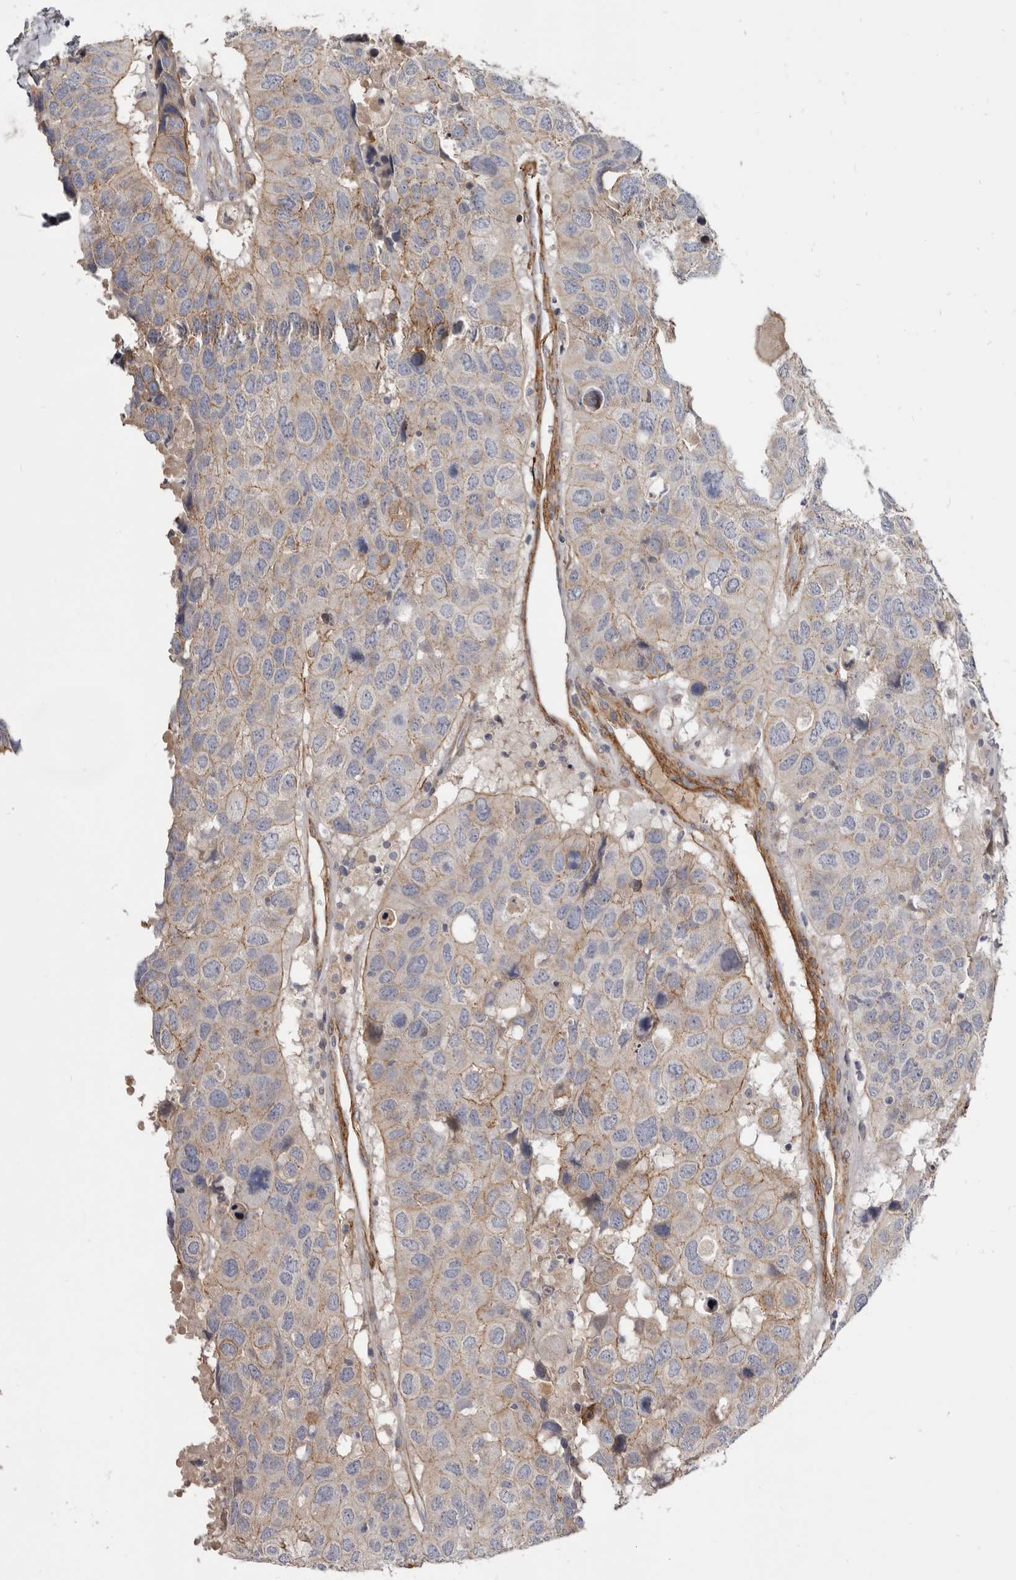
{"staining": {"intensity": "weak", "quantity": "<25%", "location": "cytoplasmic/membranous"}, "tissue": "head and neck cancer", "cell_type": "Tumor cells", "image_type": "cancer", "snomed": [{"axis": "morphology", "description": "Squamous cell carcinoma, NOS"}, {"axis": "topography", "description": "Head-Neck"}], "caption": "Micrograph shows no significant protein staining in tumor cells of head and neck squamous cell carcinoma. (Stains: DAB IHC with hematoxylin counter stain, Microscopy: brightfield microscopy at high magnification).", "gene": "CGN", "patient": {"sex": "male", "age": 66}}